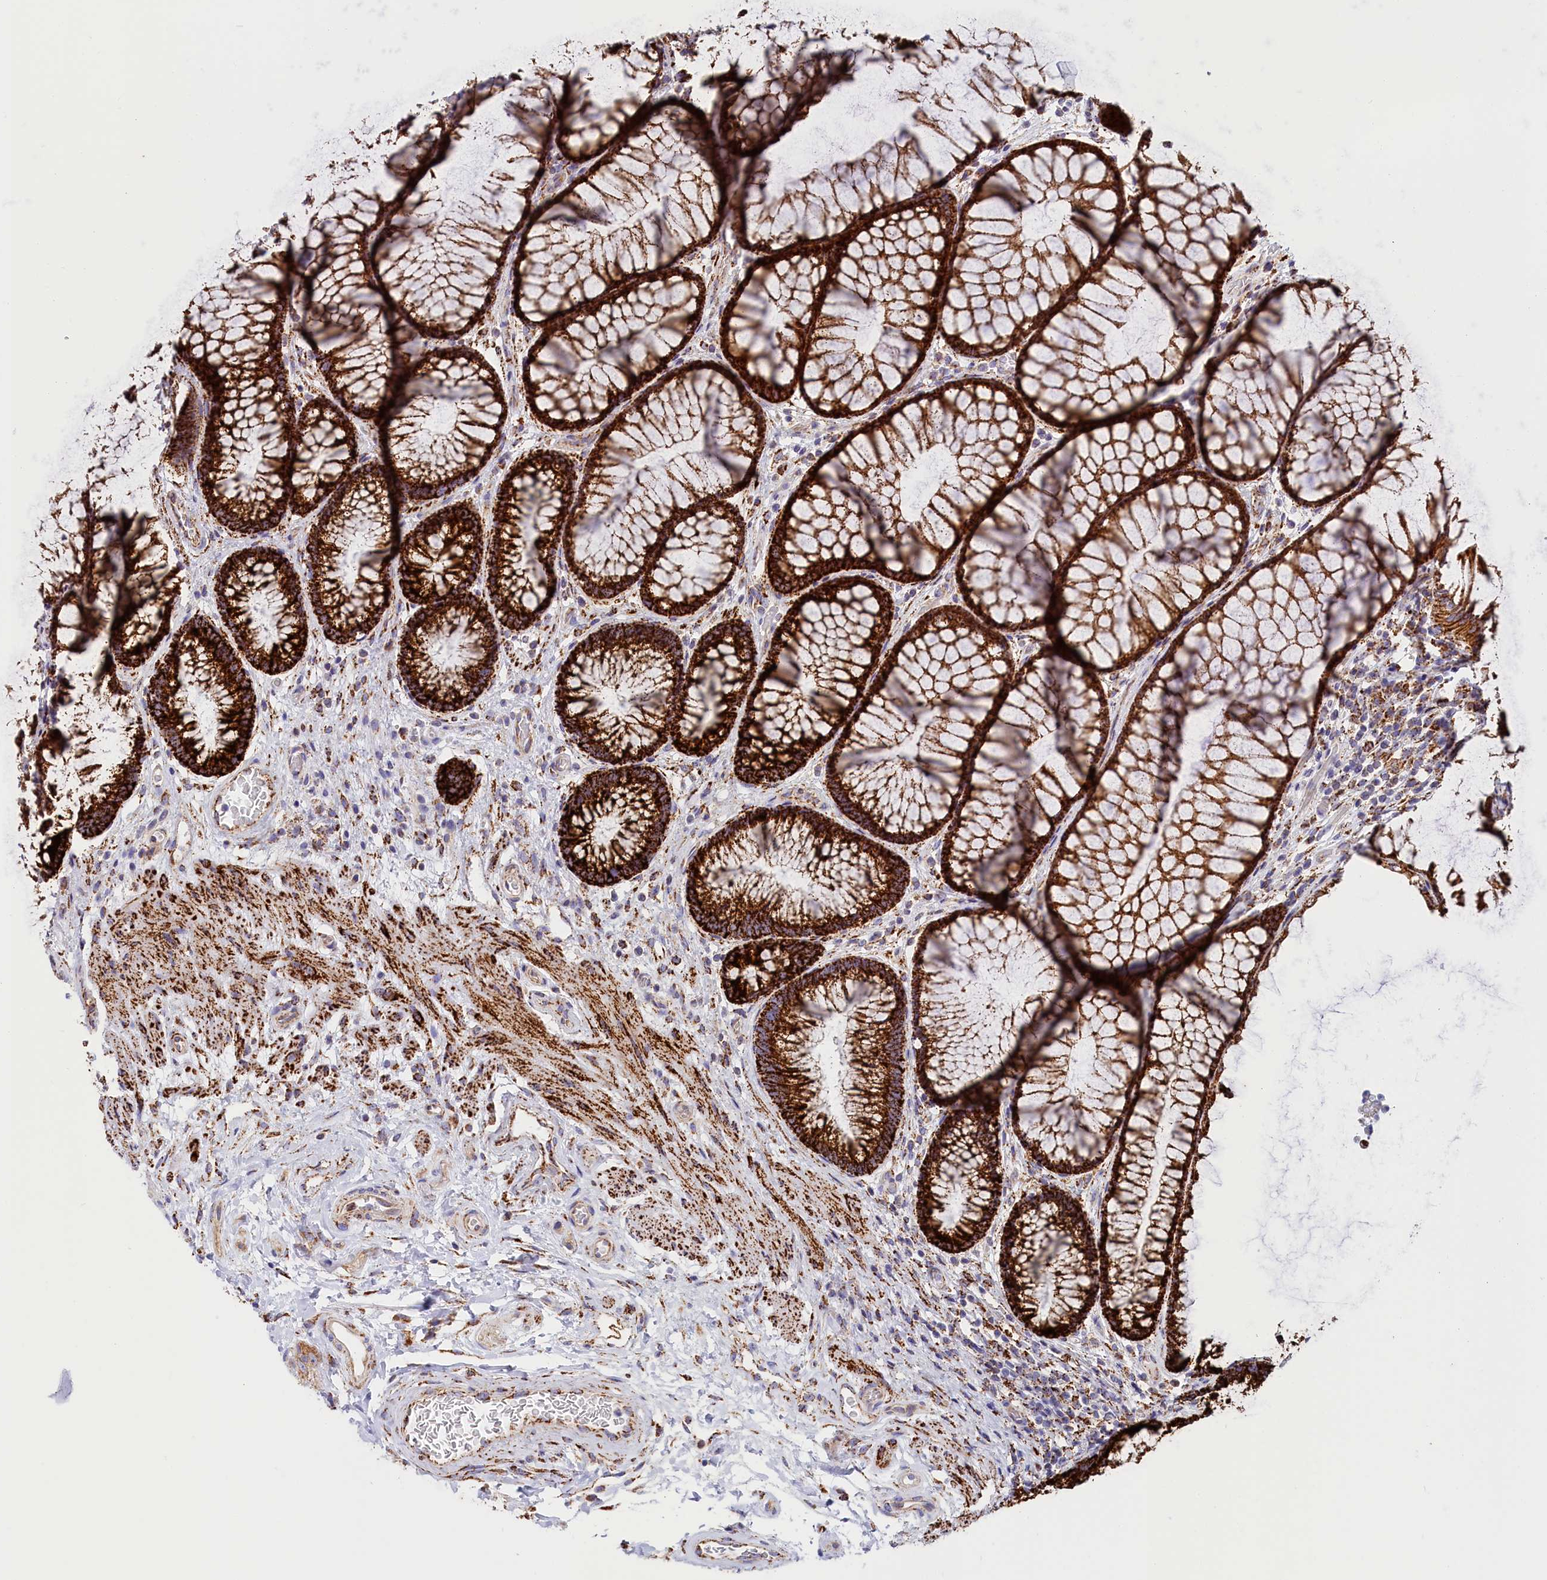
{"staining": {"intensity": "moderate", "quantity": ">75%", "location": "cytoplasmic/membranous"}, "tissue": "colon", "cell_type": "Endothelial cells", "image_type": "normal", "snomed": [{"axis": "morphology", "description": "Normal tissue, NOS"}, {"axis": "topography", "description": "Colon"}], "caption": "Immunohistochemistry of unremarkable human colon exhibits medium levels of moderate cytoplasmic/membranous positivity in approximately >75% of endothelial cells. (Brightfield microscopy of DAB IHC at high magnification).", "gene": "AKTIP", "patient": {"sex": "female", "age": 82}}